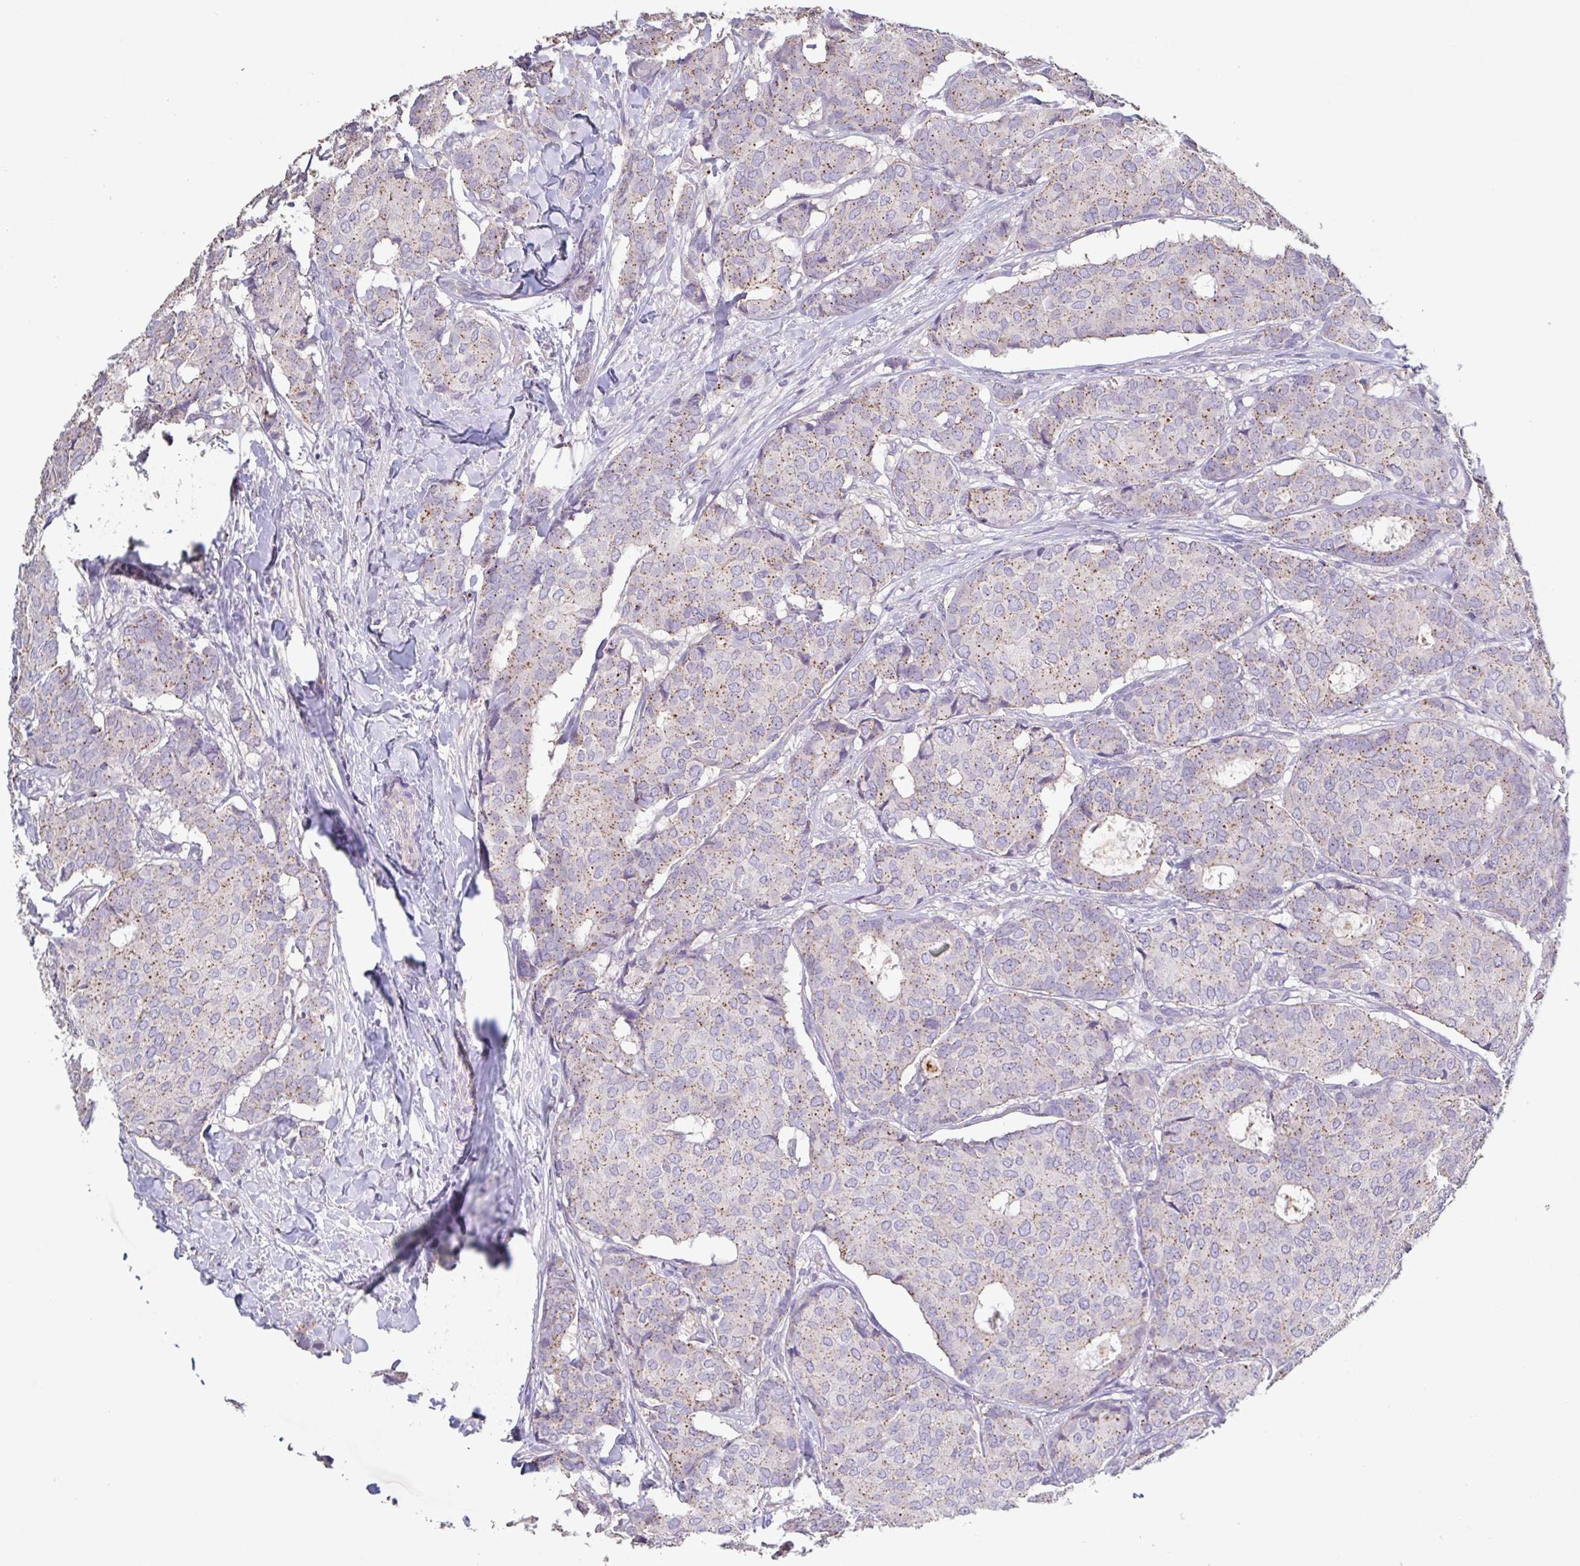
{"staining": {"intensity": "weak", "quantity": ">75%", "location": "cytoplasmic/membranous"}, "tissue": "breast cancer", "cell_type": "Tumor cells", "image_type": "cancer", "snomed": [{"axis": "morphology", "description": "Duct carcinoma"}, {"axis": "topography", "description": "Breast"}], "caption": "Breast infiltrating ductal carcinoma stained with a brown dye exhibits weak cytoplasmic/membranous positive expression in about >75% of tumor cells.", "gene": "CHMP5", "patient": {"sex": "female", "age": 75}}